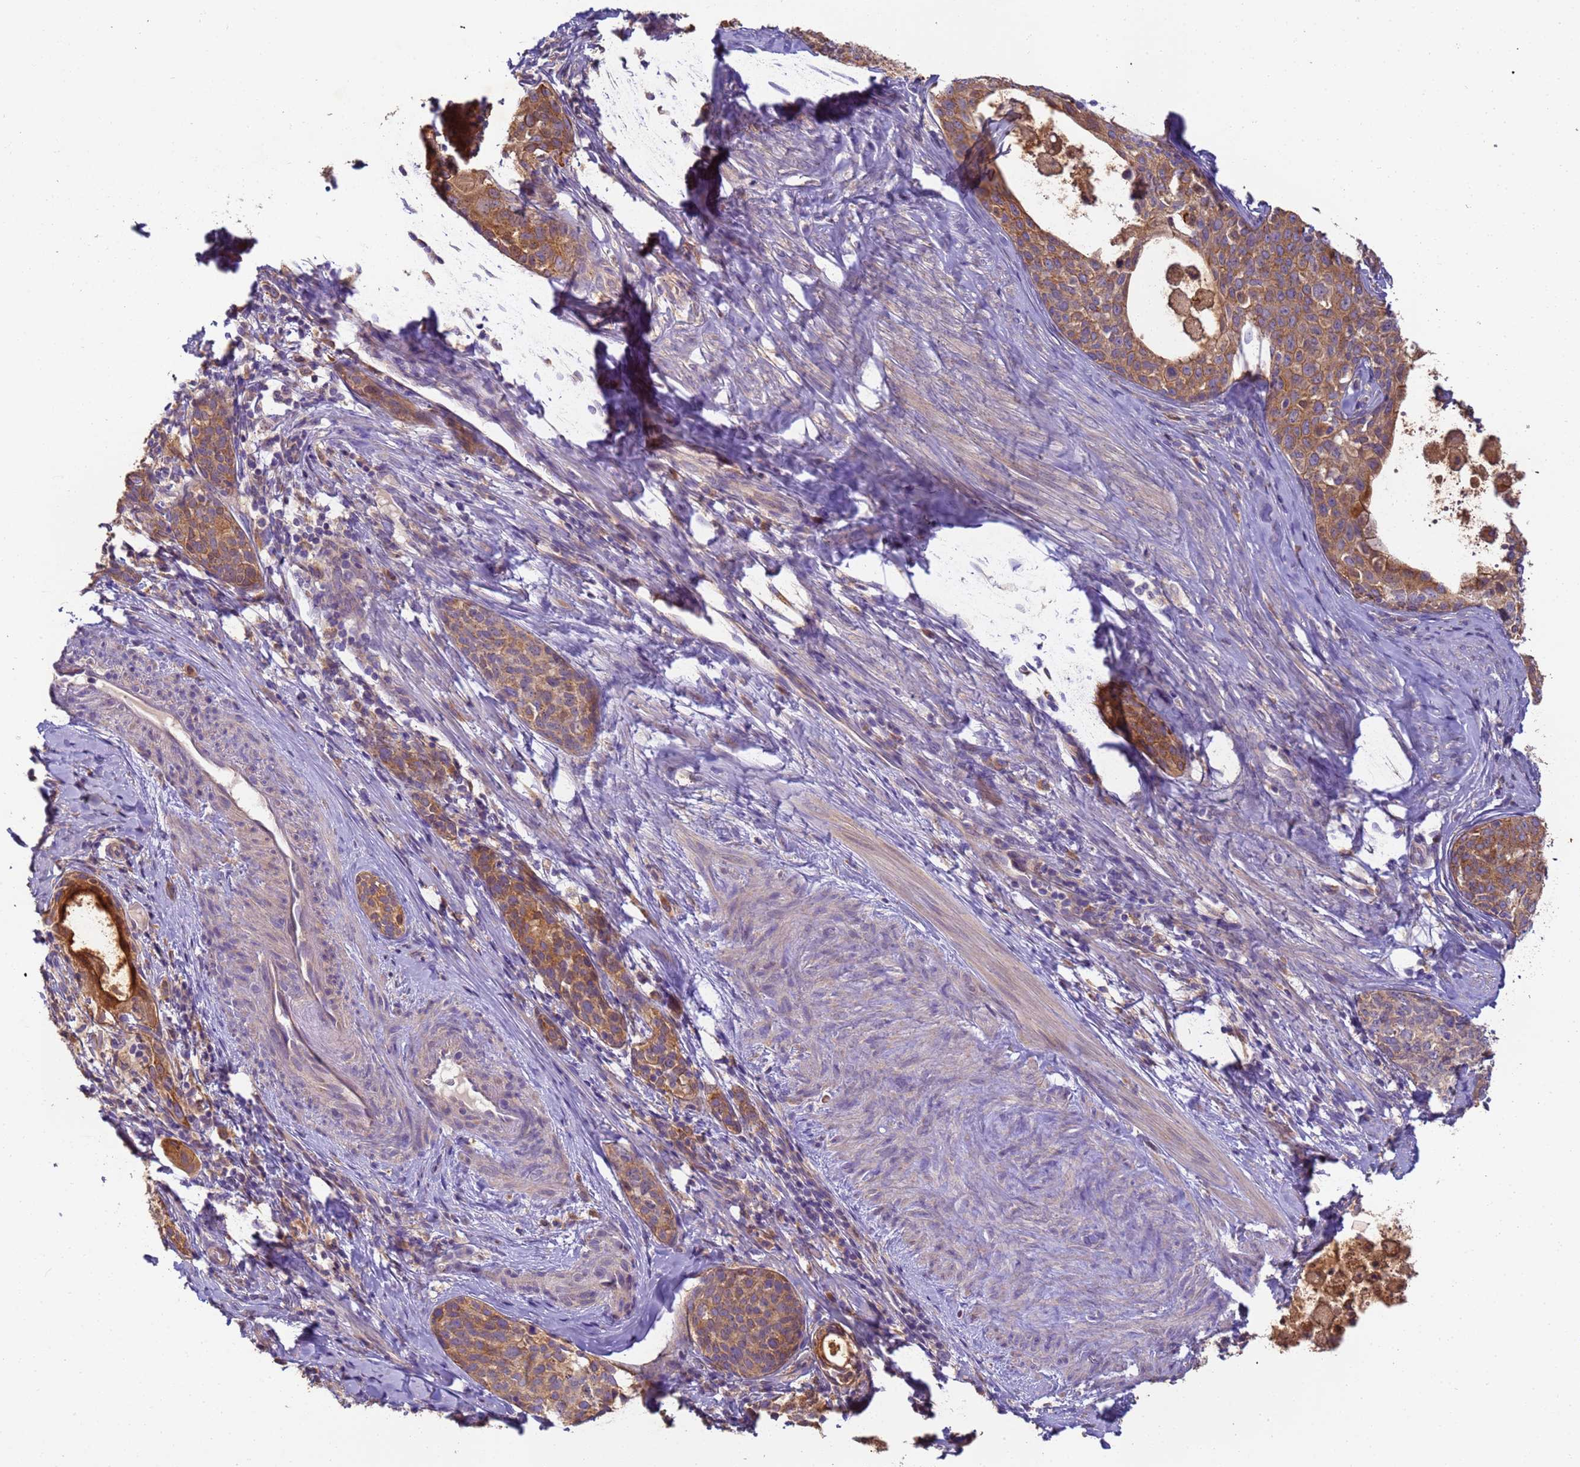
{"staining": {"intensity": "moderate", "quantity": ">75%", "location": "cytoplasmic/membranous"}, "tissue": "cervical cancer", "cell_type": "Tumor cells", "image_type": "cancer", "snomed": [{"axis": "morphology", "description": "Squamous cell carcinoma, NOS"}, {"axis": "morphology", "description": "Adenocarcinoma, NOS"}, {"axis": "topography", "description": "Cervix"}], "caption": "A brown stain highlights moderate cytoplasmic/membranous positivity of a protein in human adenocarcinoma (cervical) tumor cells.", "gene": "TIGAR", "patient": {"sex": "female", "age": 52}}